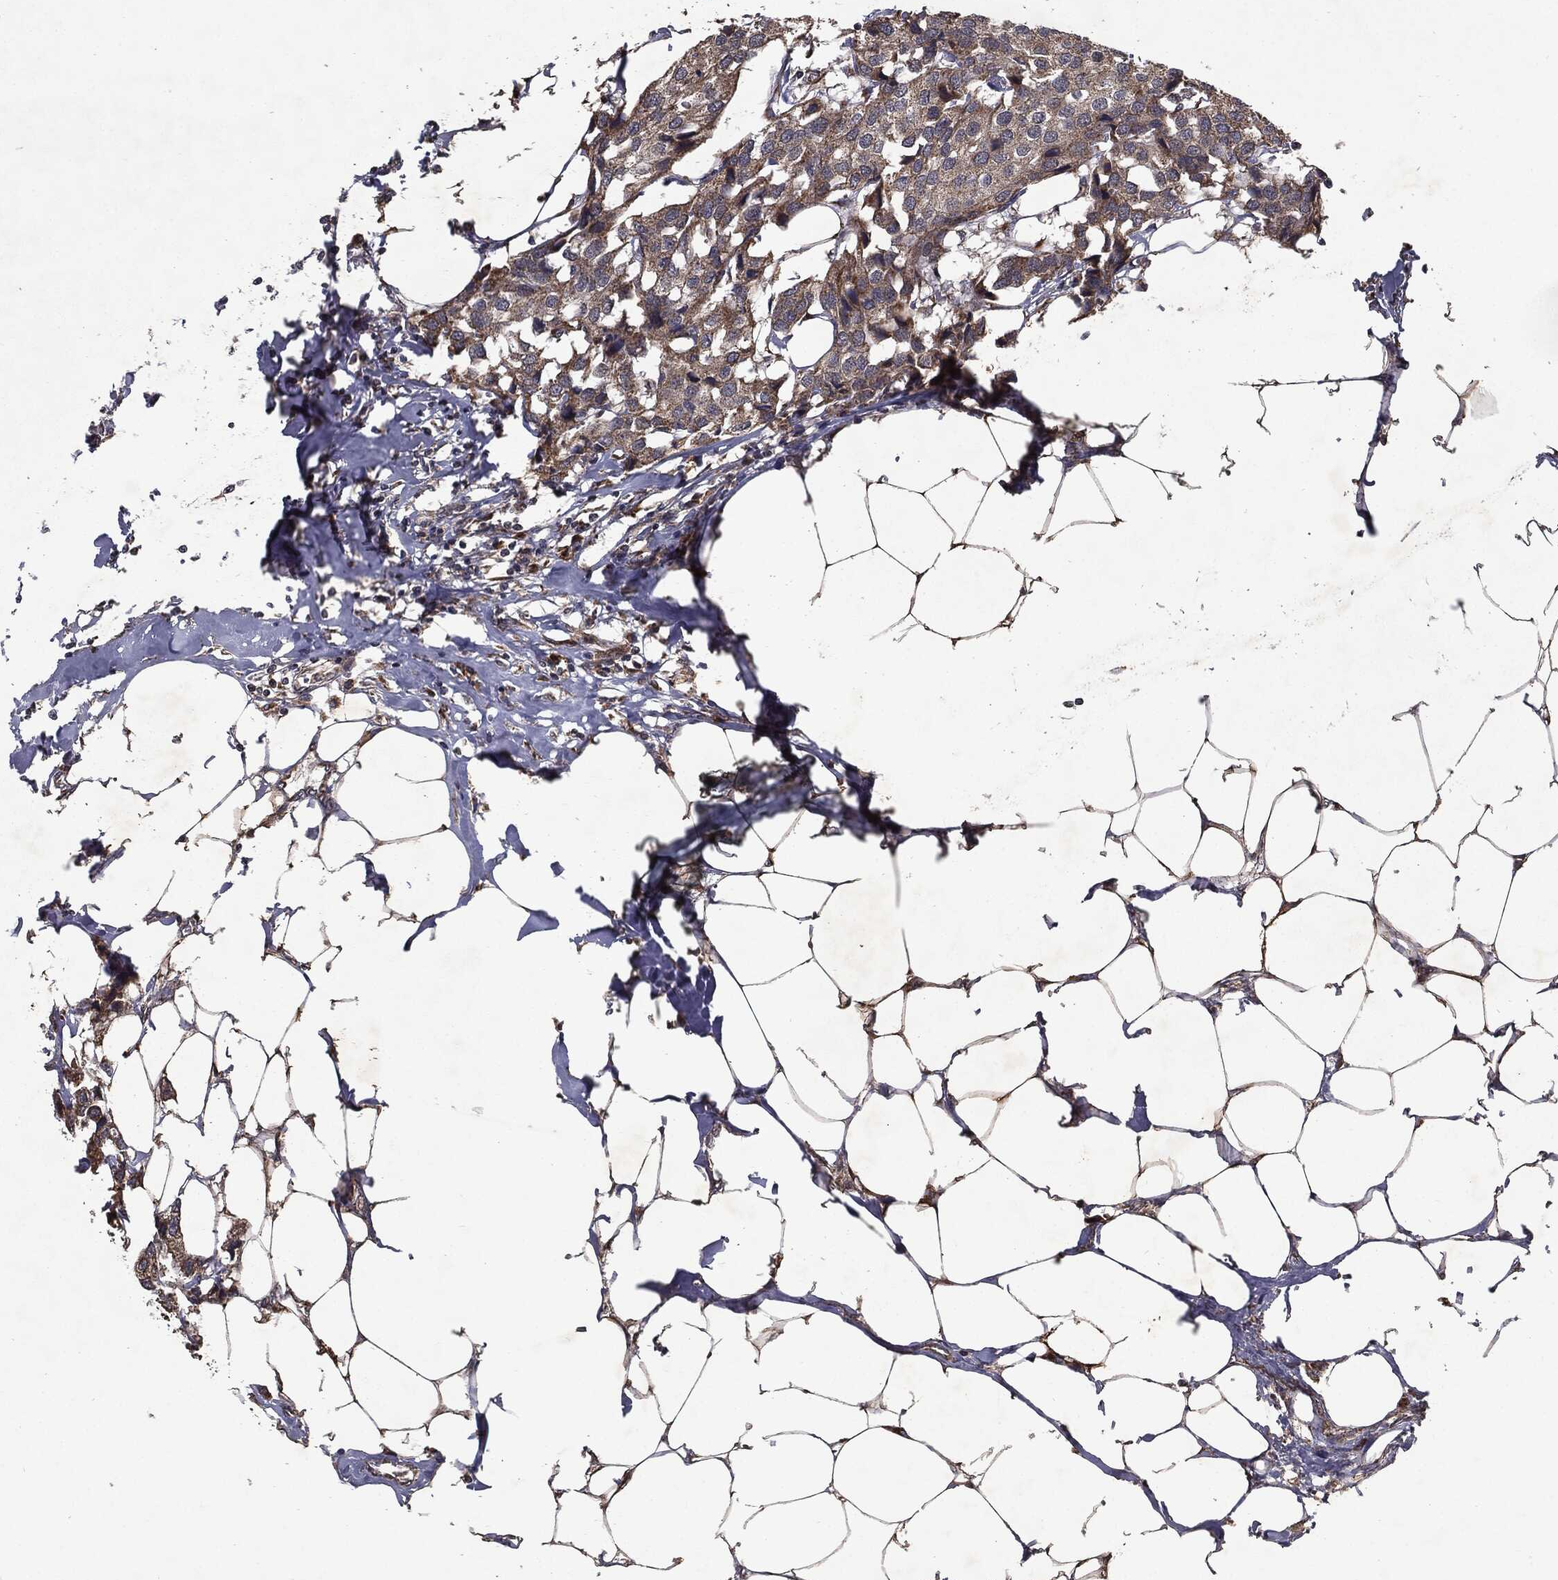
{"staining": {"intensity": "moderate", "quantity": ">75%", "location": "cytoplasmic/membranous"}, "tissue": "breast cancer", "cell_type": "Tumor cells", "image_type": "cancer", "snomed": [{"axis": "morphology", "description": "Duct carcinoma"}, {"axis": "topography", "description": "Breast"}], "caption": "Protein expression analysis of human intraductal carcinoma (breast) reveals moderate cytoplasmic/membranous expression in about >75% of tumor cells. (DAB (3,3'-diaminobenzidine) = brown stain, brightfield microscopy at high magnification).", "gene": "HDAC5", "patient": {"sex": "female", "age": 80}}